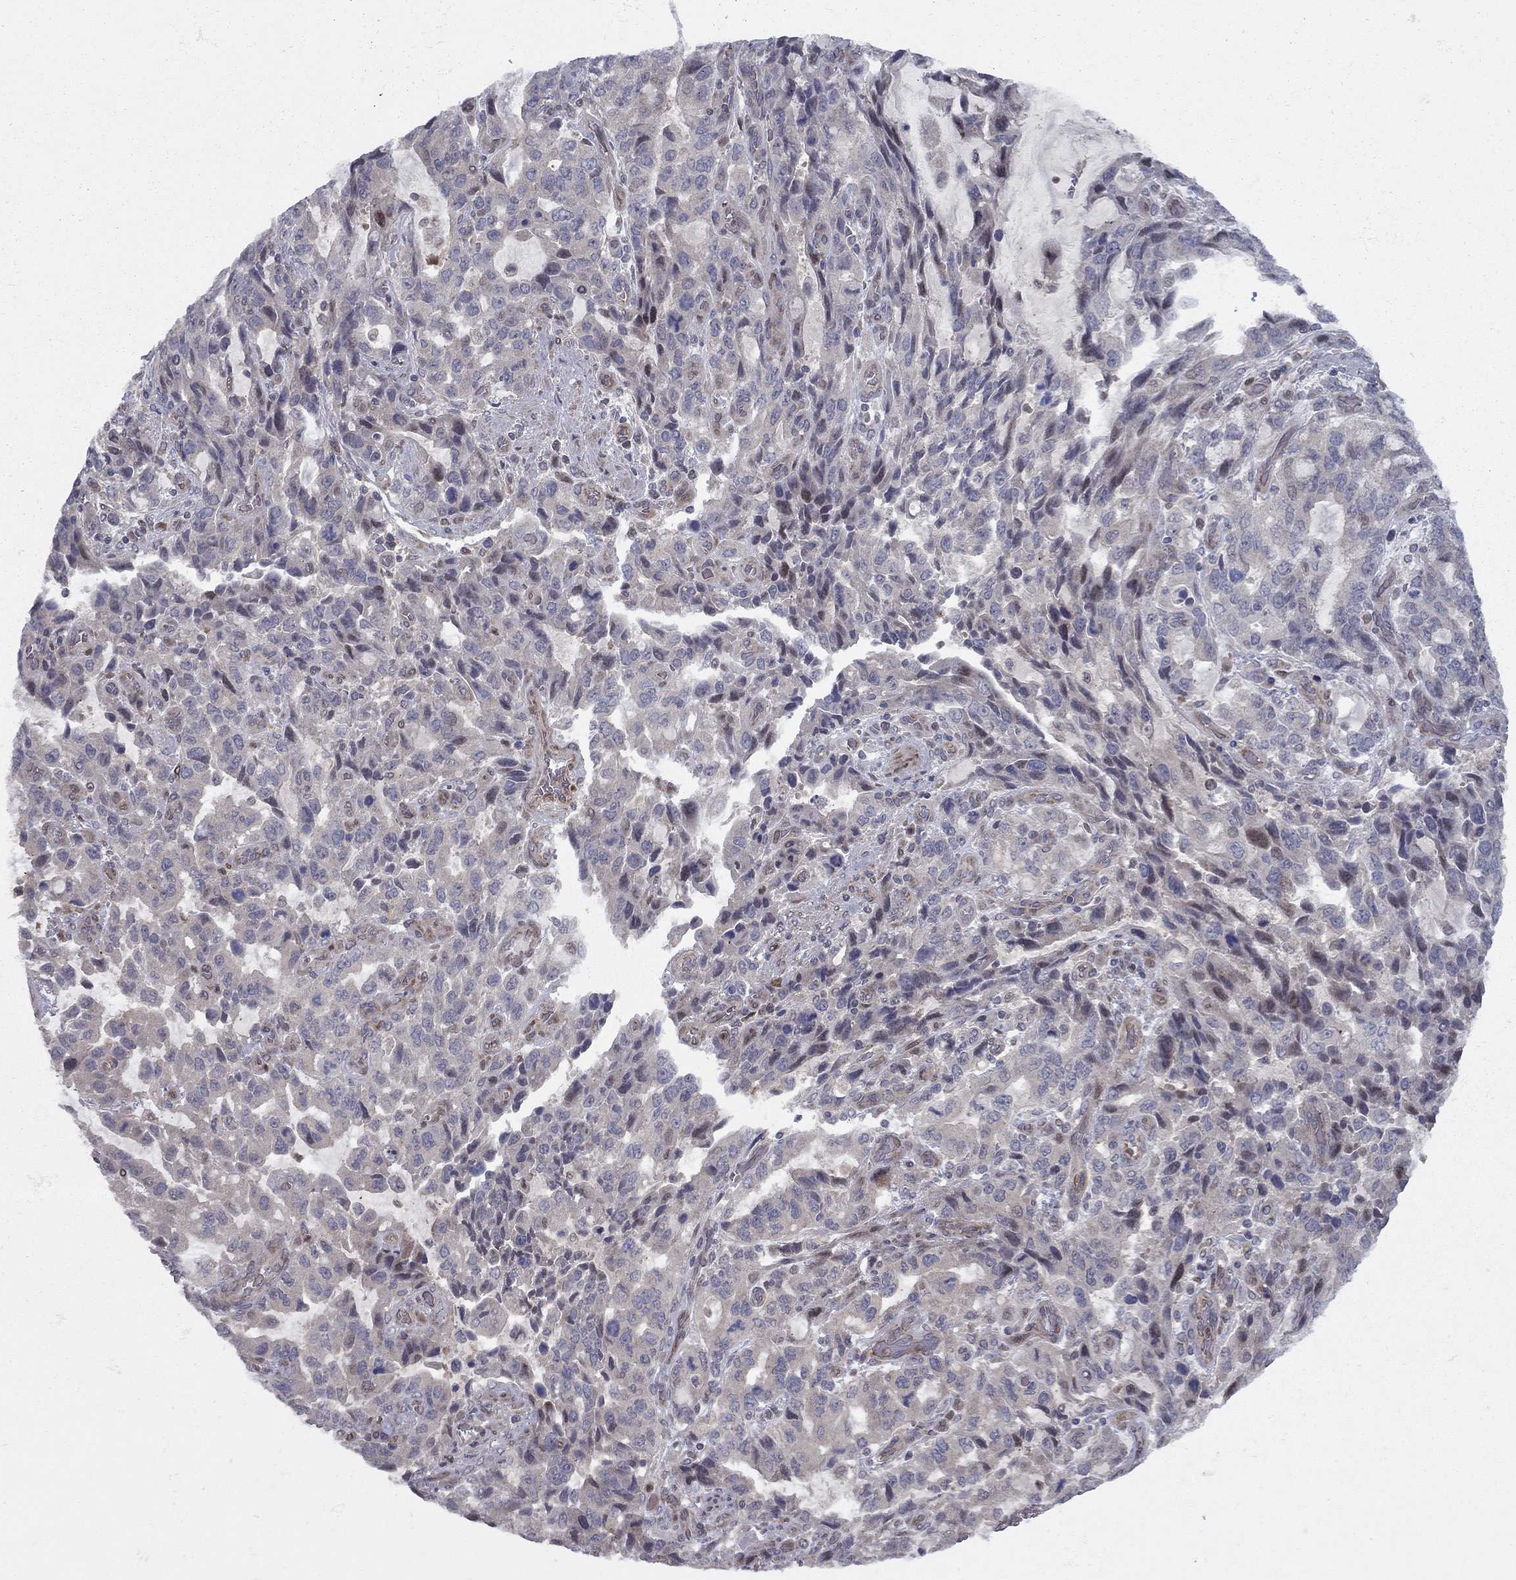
{"staining": {"intensity": "negative", "quantity": "none", "location": "none"}, "tissue": "stomach cancer", "cell_type": "Tumor cells", "image_type": "cancer", "snomed": [{"axis": "morphology", "description": "Adenocarcinoma, NOS"}, {"axis": "topography", "description": "Stomach, upper"}], "caption": "This is an immunohistochemistry histopathology image of human stomach cancer. There is no staining in tumor cells.", "gene": "DUSP7", "patient": {"sex": "male", "age": 85}}